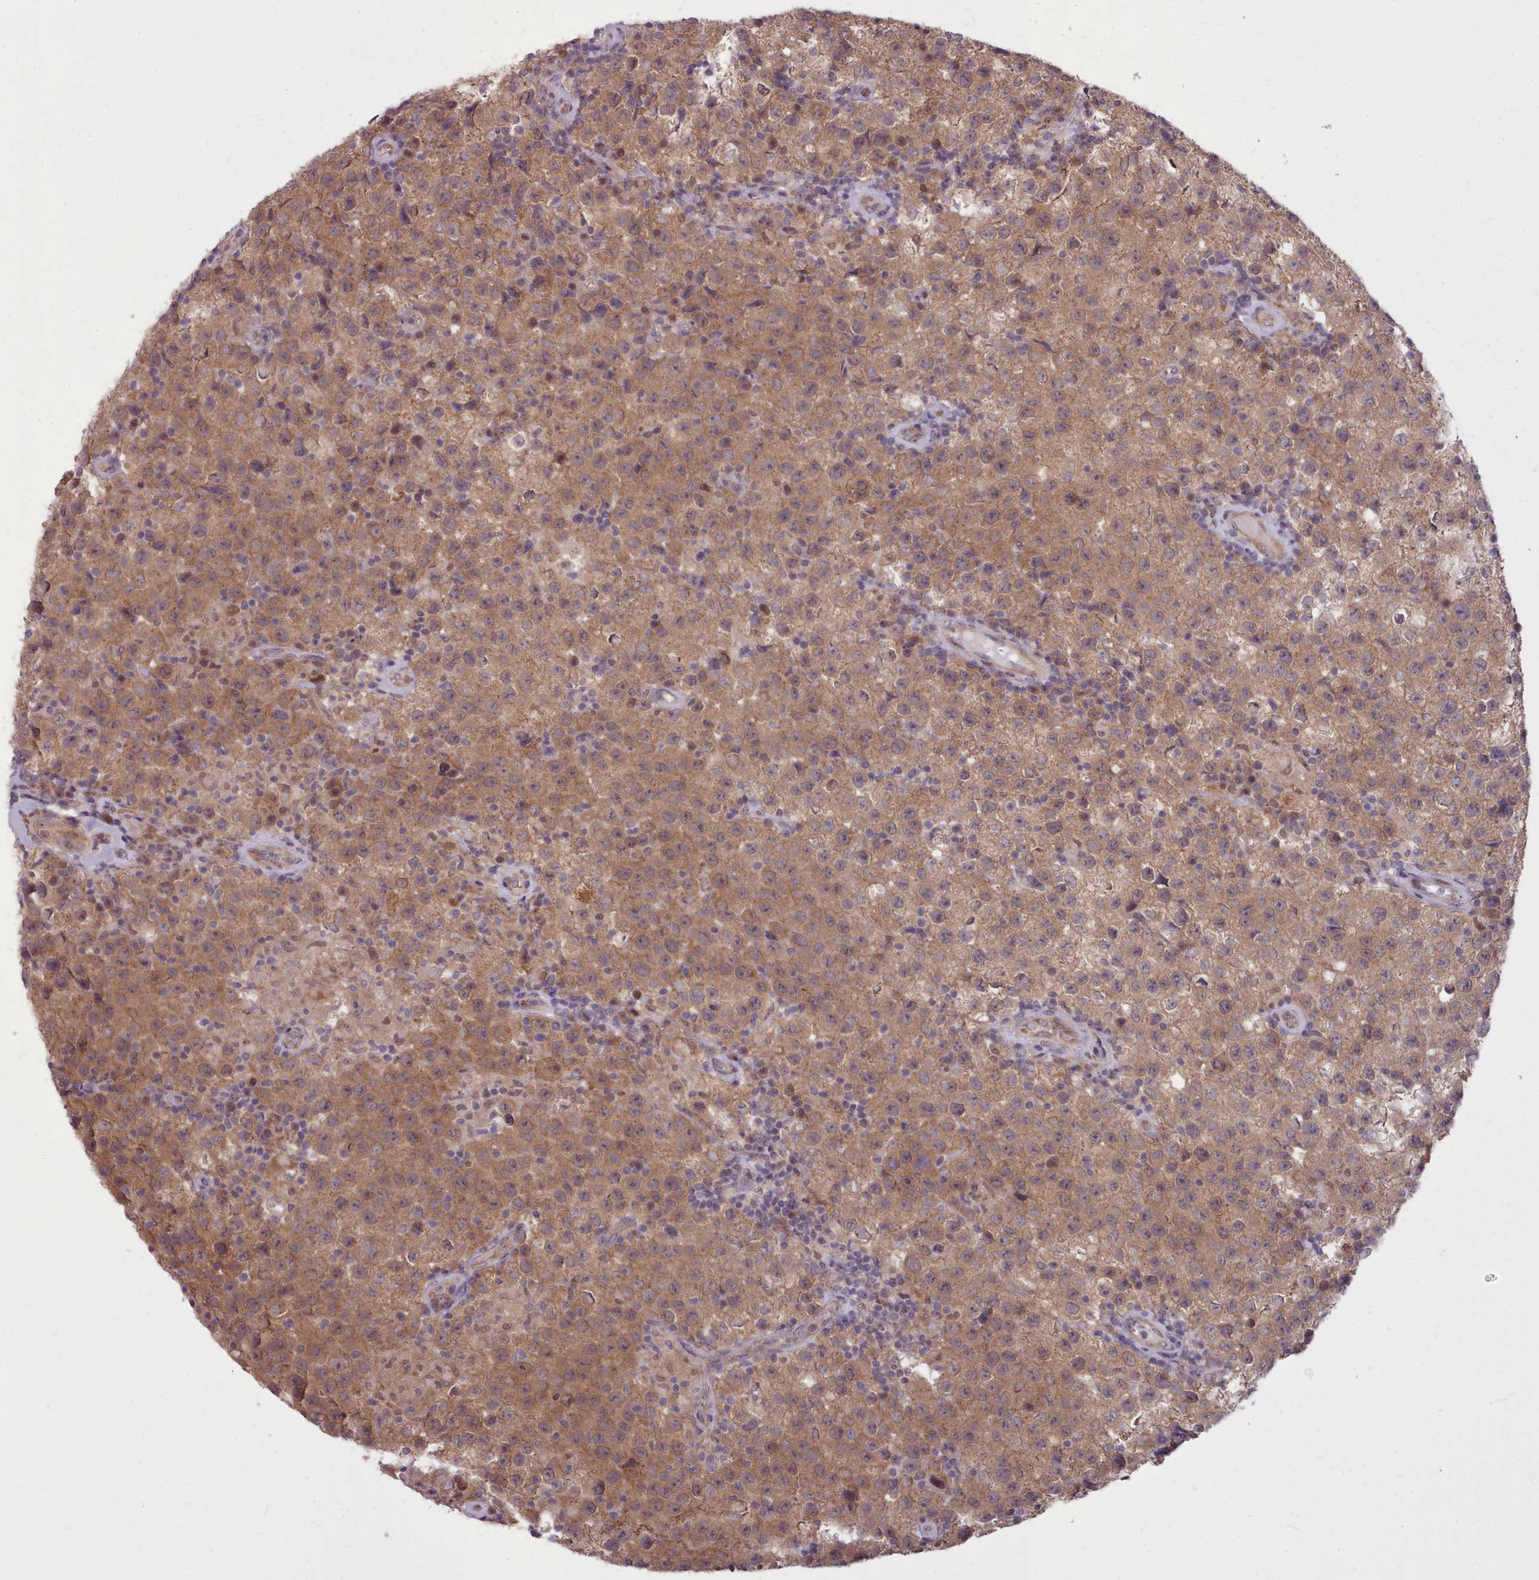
{"staining": {"intensity": "moderate", "quantity": ">75%", "location": "cytoplasmic/membranous"}, "tissue": "testis cancer", "cell_type": "Tumor cells", "image_type": "cancer", "snomed": [{"axis": "morphology", "description": "Seminoma, NOS"}, {"axis": "morphology", "description": "Carcinoma, Embryonal, NOS"}, {"axis": "topography", "description": "Testis"}], "caption": "Immunohistochemical staining of testis cancer (embryonal carcinoma) demonstrates medium levels of moderate cytoplasmic/membranous protein positivity in approximately >75% of tumor cells.", "gene": "AHCY", "patient": {"sex": "male", "age": 41}}